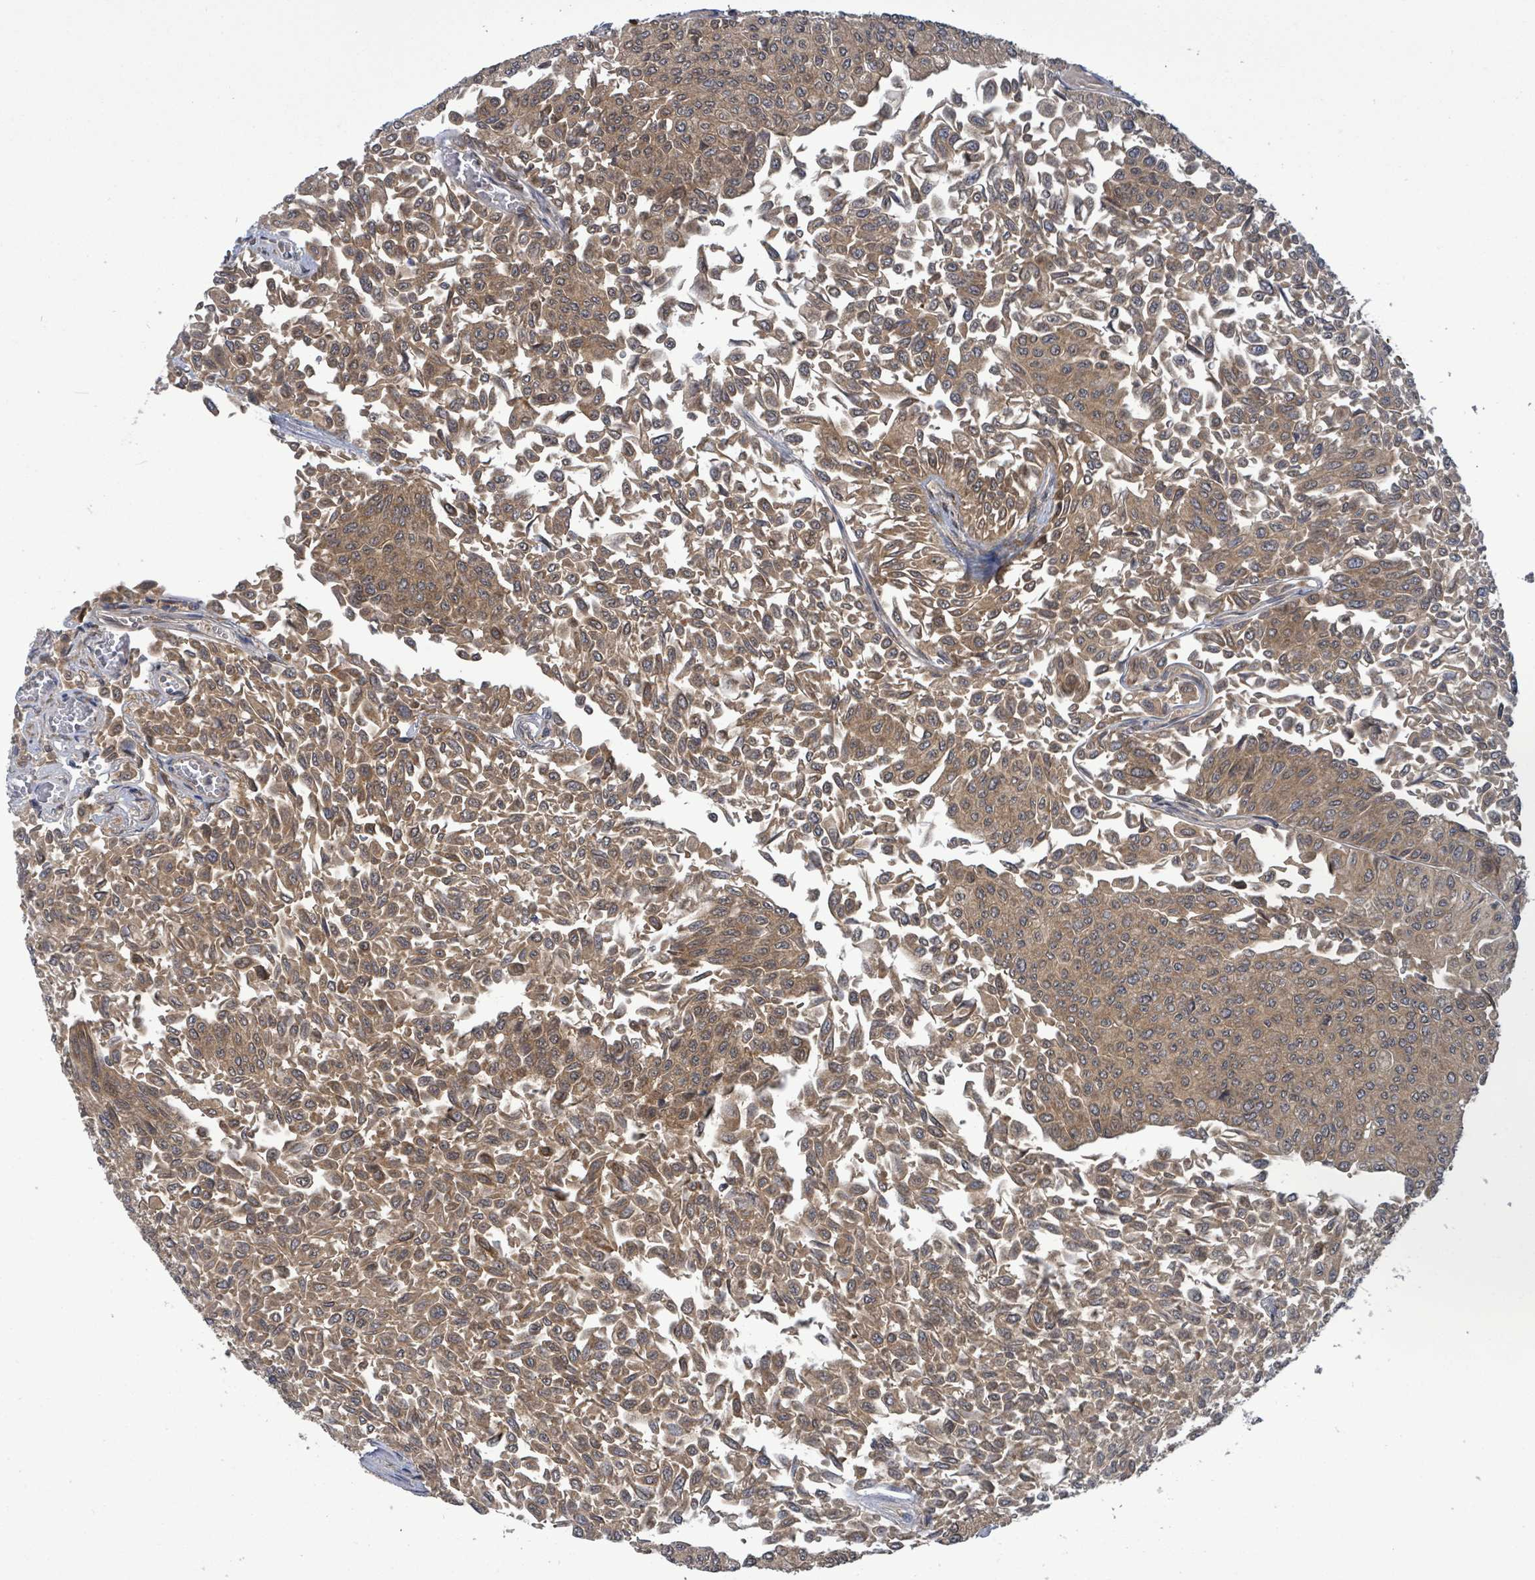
{"staining": {"intensity": "moderate", "quantity": ">75%", "location": "cytoplasmic/membranous,nuclear"}, "tissue": "urothelial cancer", "cell_type": "Tumor cells", "image_type": "cancer", "snomed": [{"axis": "morphology", "description": "Urothelial carcinoma, NOS"}, {"axis": "topography", "description": "Urinary bladder"}], "caption": "Urothelial cancer stained with immunohistochemistry demonstrates moderate cytoplasmic/membranous and nuclear staining in approximately >75% of tumor cells. (Brightfield microscopy of DAB IHC at high magnification).", "gene": "FBXO6", "patient": {"sex": "male", "age": 59}}